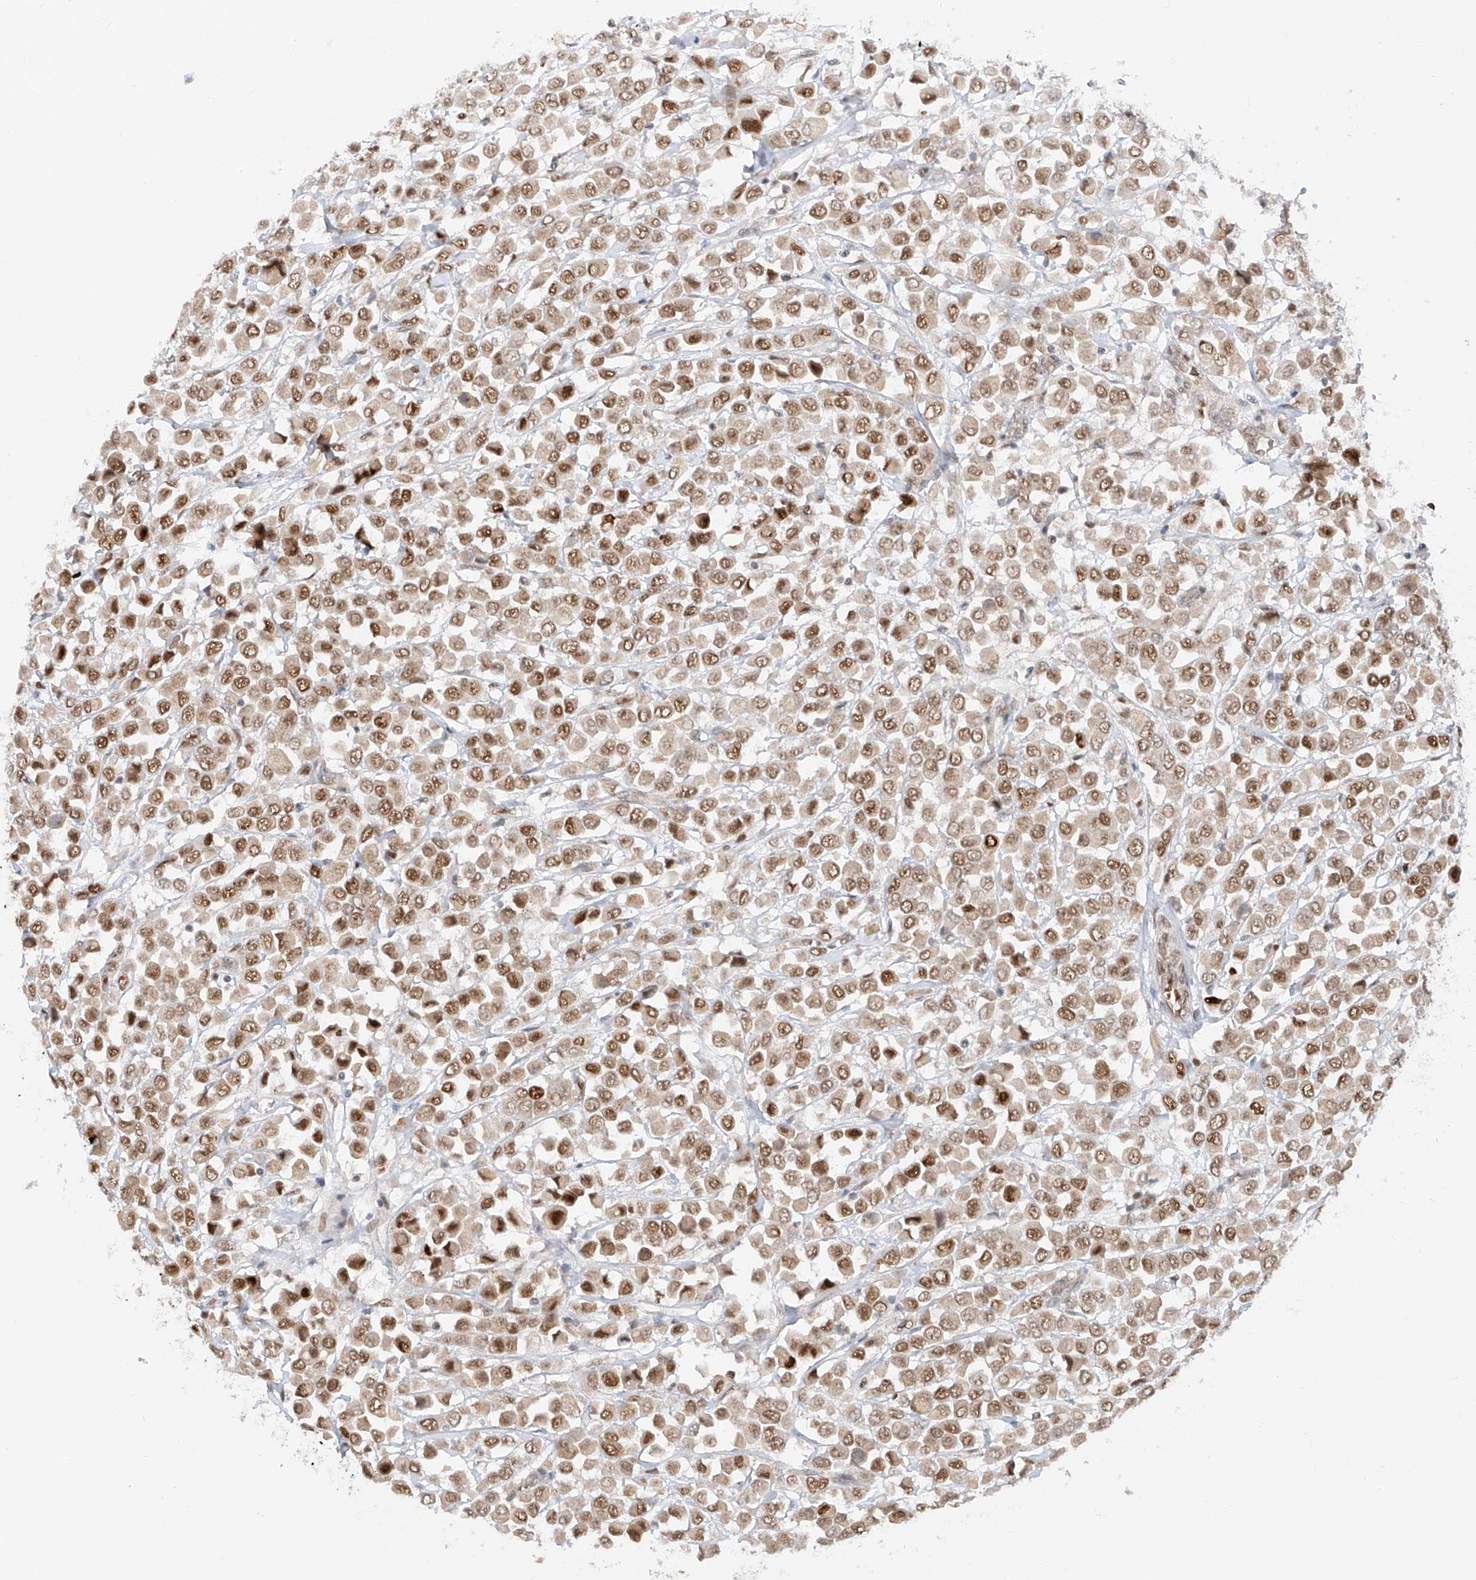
{"staining": {"intensity": "moderate", "quantity": ">75%", "location": "nuclear"}, "tissue": "breast cancer", "cell_type": "Tumor cells", "image_type": "cancer", "snomed": [{"axis": "morphology", "description": "Duct carcinoma"}, {"axis": "topography", "description": "Breast"}], "caption": "Breast cancer (infiltrating ductal carcinoma) stained with a brown dye displays moderate nuclear positive expression in approximately >75% of tumor cells.", "gene": "POGK", "patient": {"sex": "female", "age": 61}}